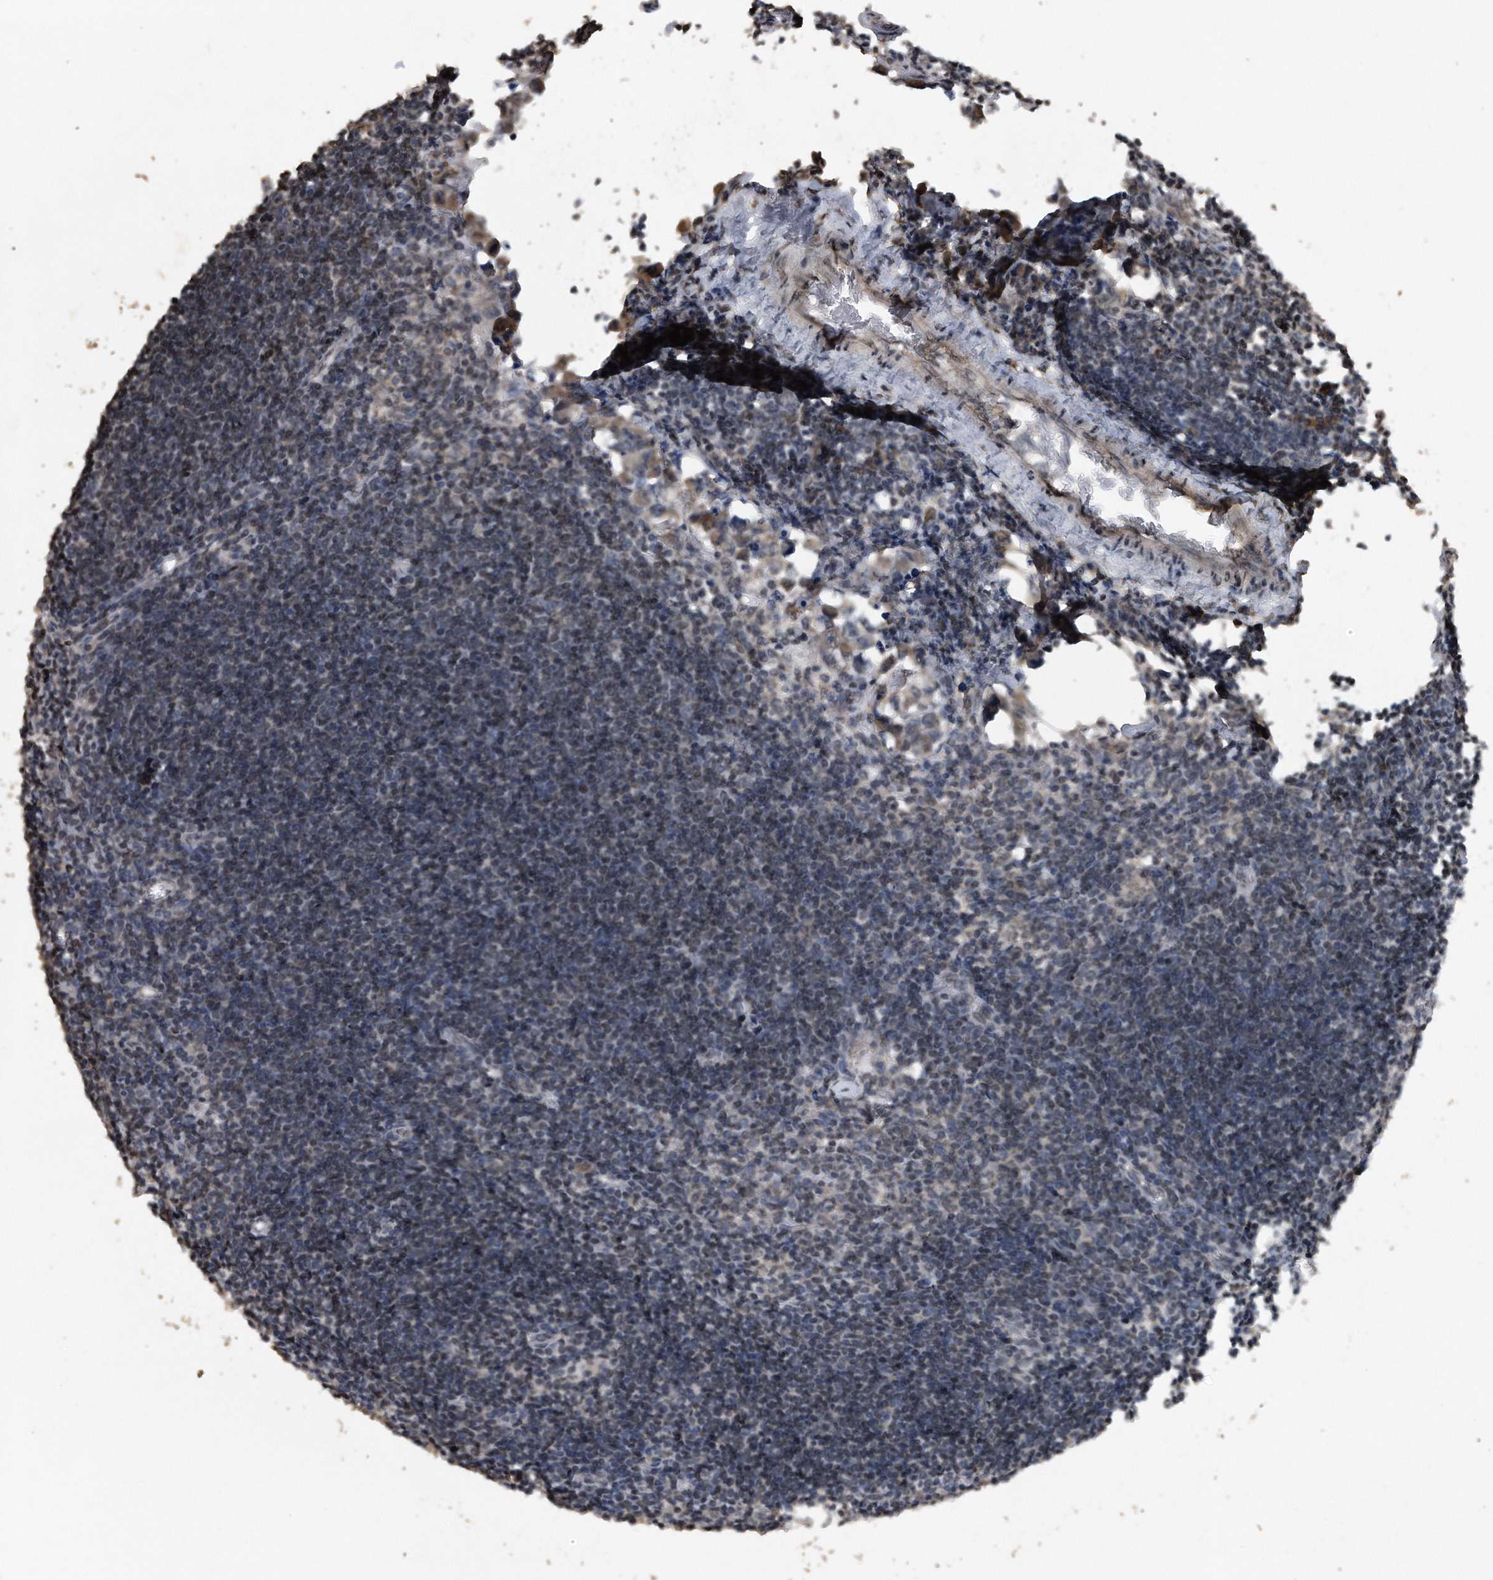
{"staining": {"intensity": "weak", "quantity": "25%-75%", "location": "cytoplasmic/membranous"}, "tissue": "lymph node", "cell_type": "Germinal center cells", "image_type": "normal", "snomed": [{"axis": "morphology", "description": "Normal tissue, NOS"}, {"axis": "morphology", "description": "Malignant melanoma, Metastatic site"}, {"axis": "topography", "description": "Lymph node"}], "caption": "A high-resolution image shows immunohistochemistry (IHC) staining of unremarkable lymph node, which displays weak cytoplasmic/membranous staining in approximately 25%-75% of germinal center cells.", "gene": "CRYZL1", "patient": {"sex": "male", "age": 41}}